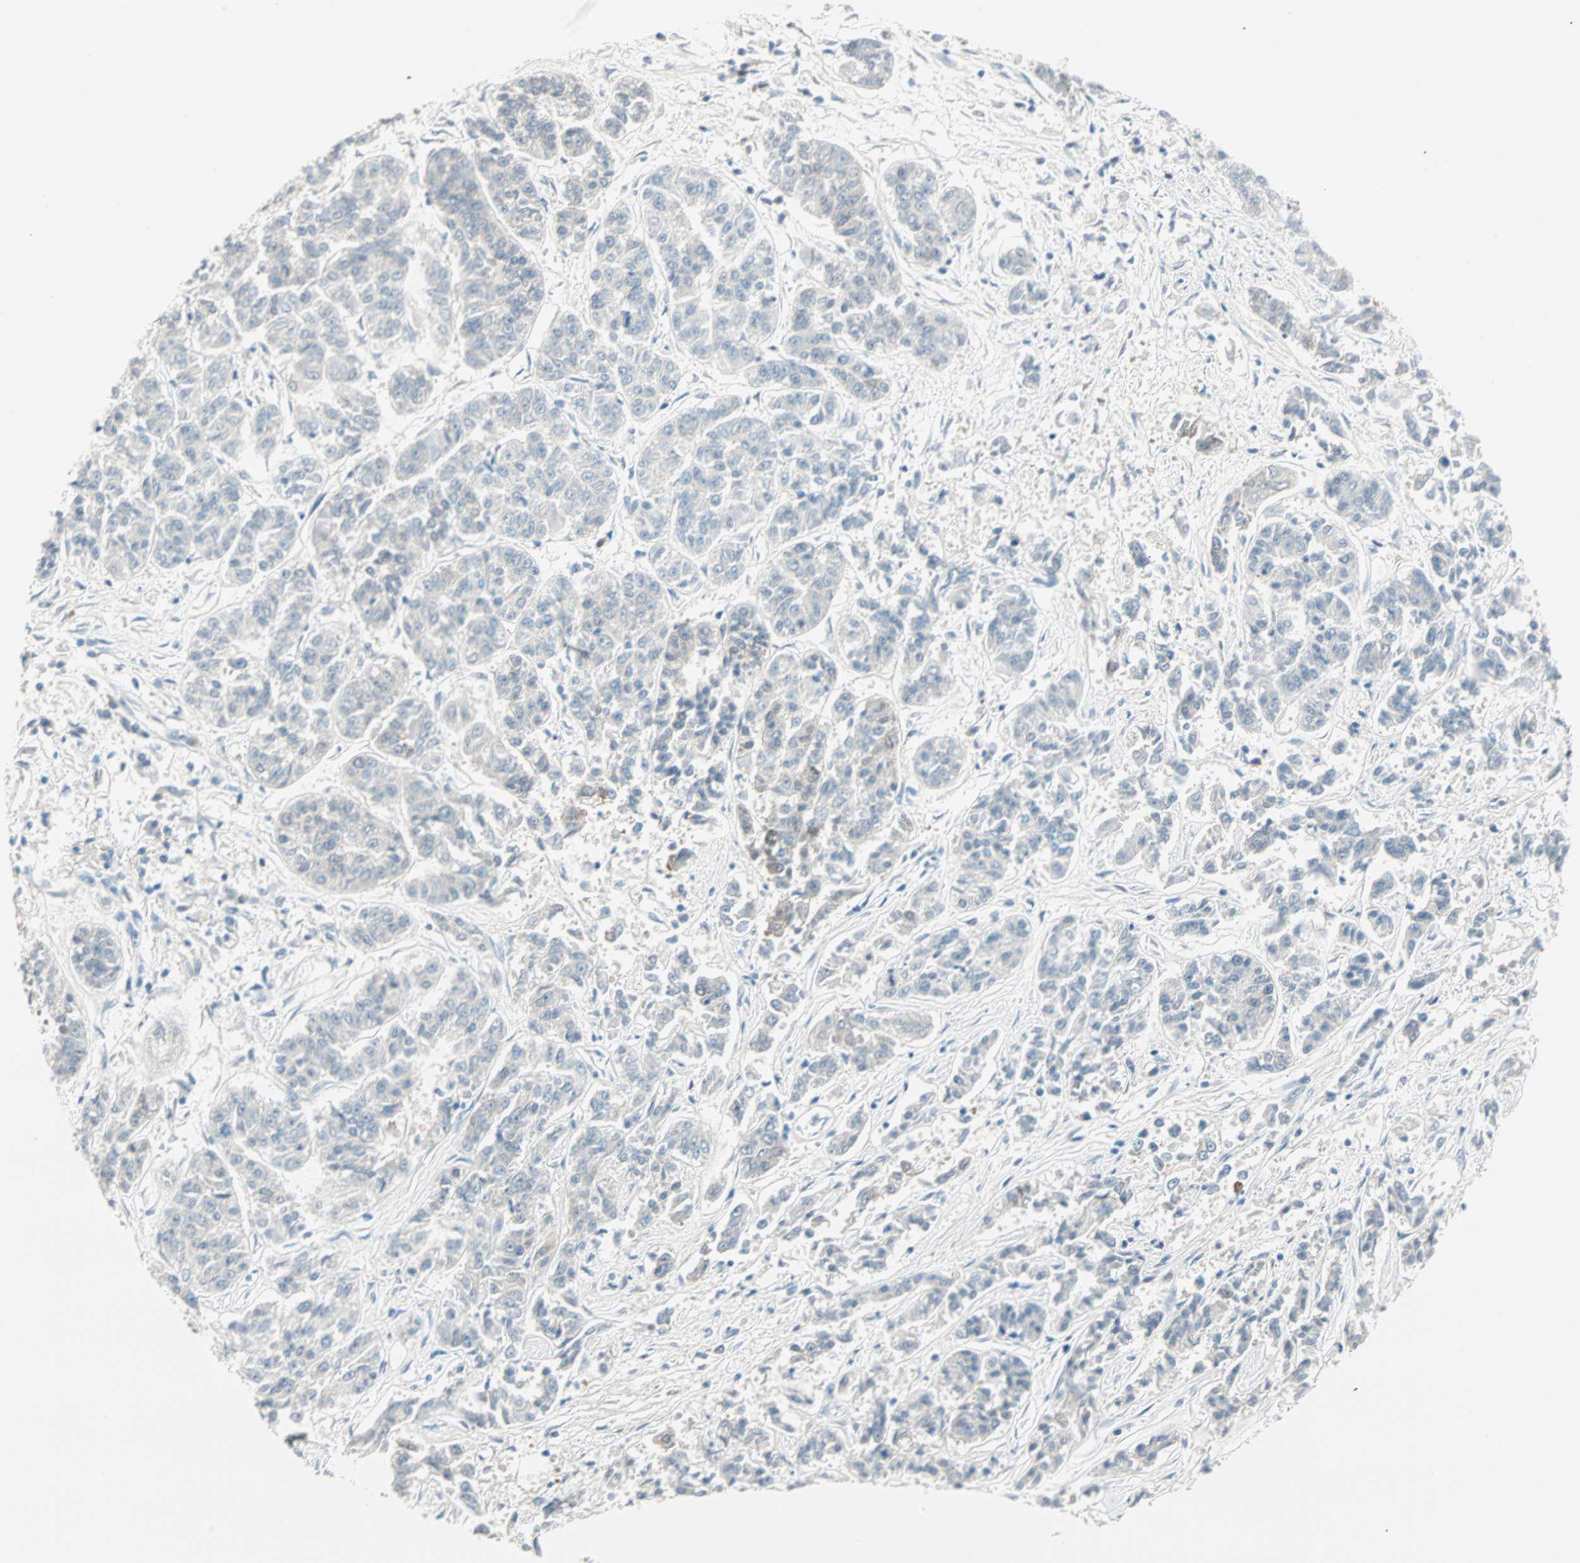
{"staining": {"intensity": "weak", "quantity": "<25%", "location": "cytoplasmic/membranous"}, "tissue": "lung cancer", "cell_type": "Tumor cells", "image_type": "cancer", "snomed": [{"axis": "morphology", "description": "Adenocarcinoma, NOS"}, {"axis": "topography", "description": "Lung"}], "caption": "A photomicrograph of human adenocarcinoma (lung) is negative for staining in tumor cells.", "gene": "ATF6", "patient": {"sex": "male", "age": 84}}